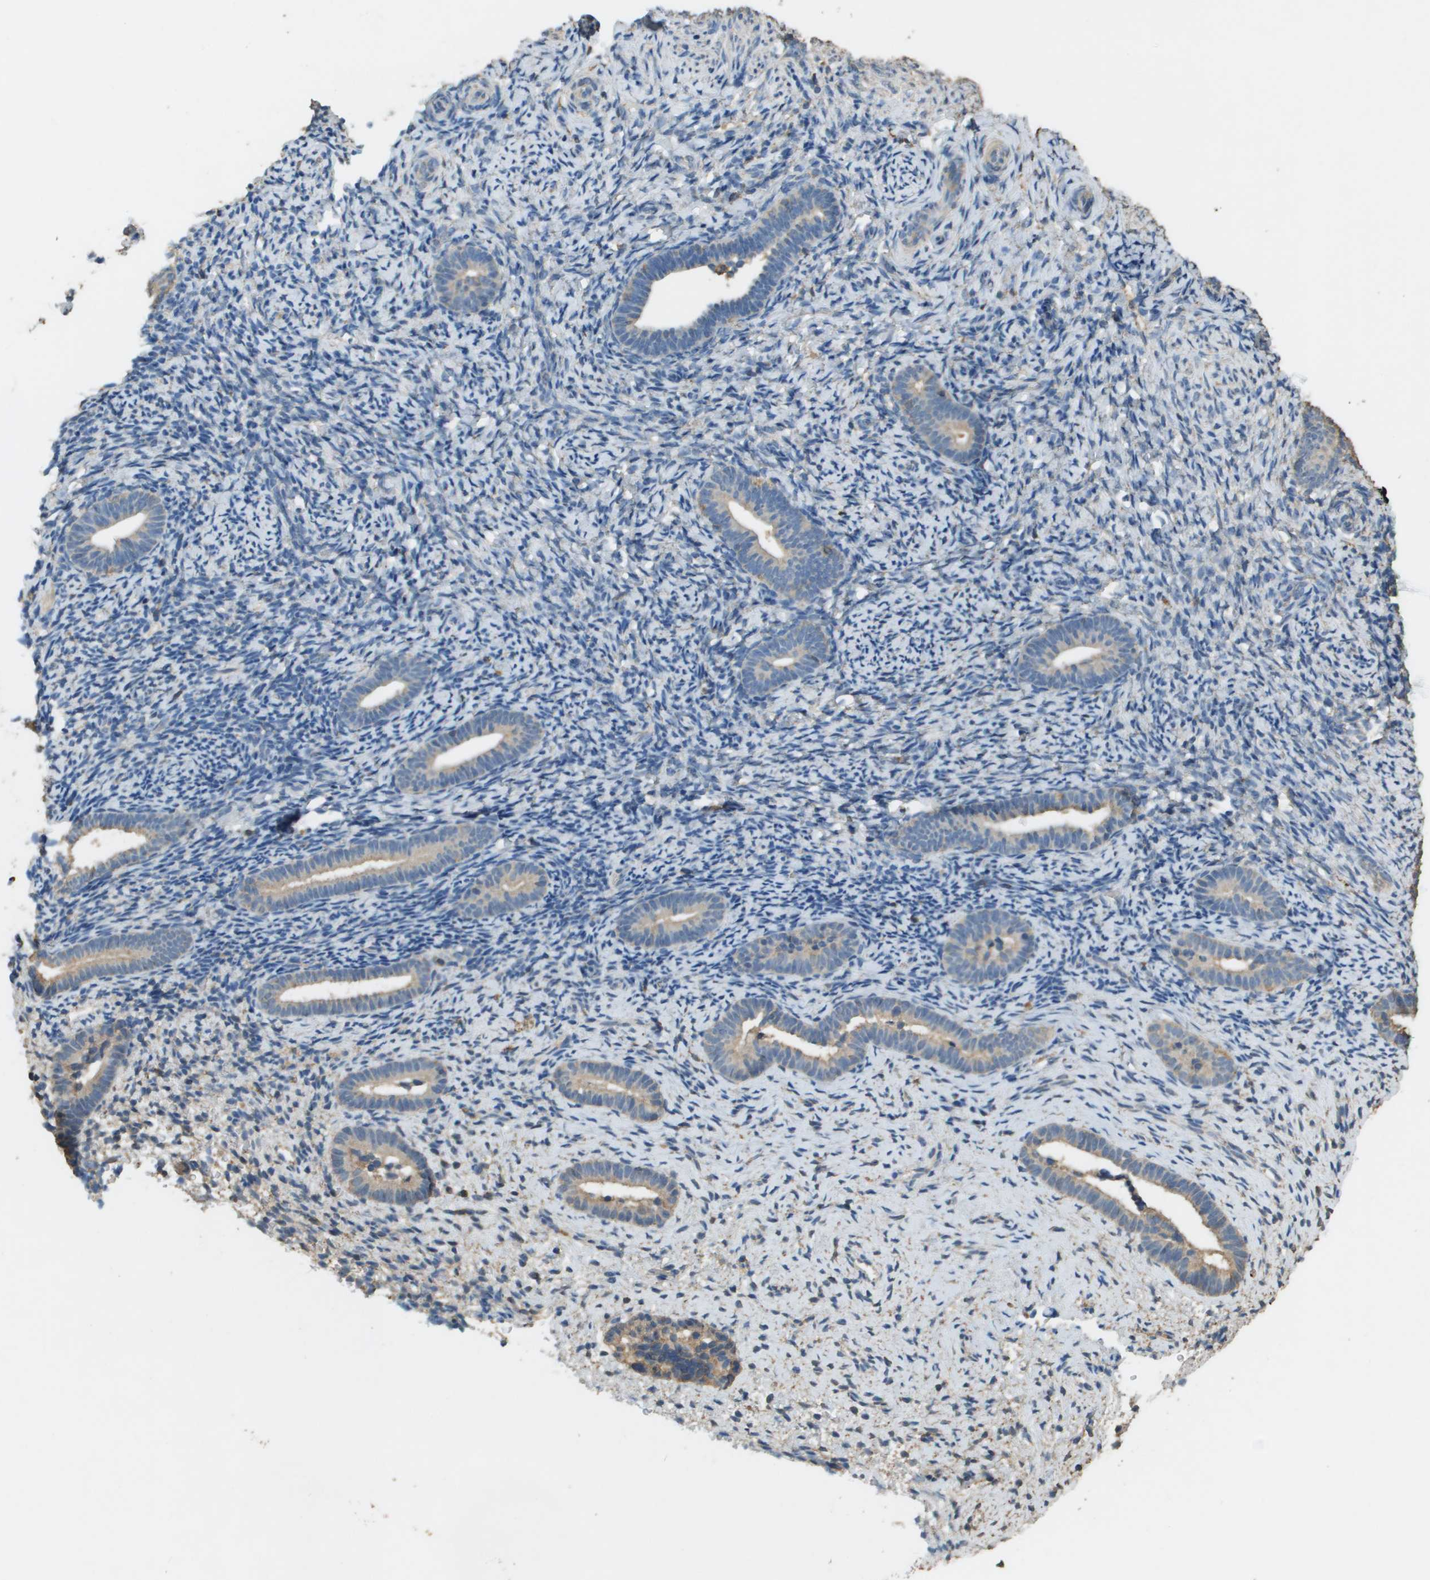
{"staining": {"intensity": "negative", "quantity": "none", "location": "none"}, "tissue": "endometrium", "cell_type": "Cells in endometrial stroma", "image_type": "normal", "snomed": [{"axis": "morphology", "description": "Normal tissue, NOS"}, {"axis": "topography", "description": "Endometrium"}], "caption": "Immunohistochemical staining of normal human endometrium displays no significant expression in cells in endometrial stroma. The staining is performed using DAB brown chromogen with nuclei counter-stained in using hematoxylin.", "gene": "MS4A7", "patient": {"sex": "female", "age": 51}}